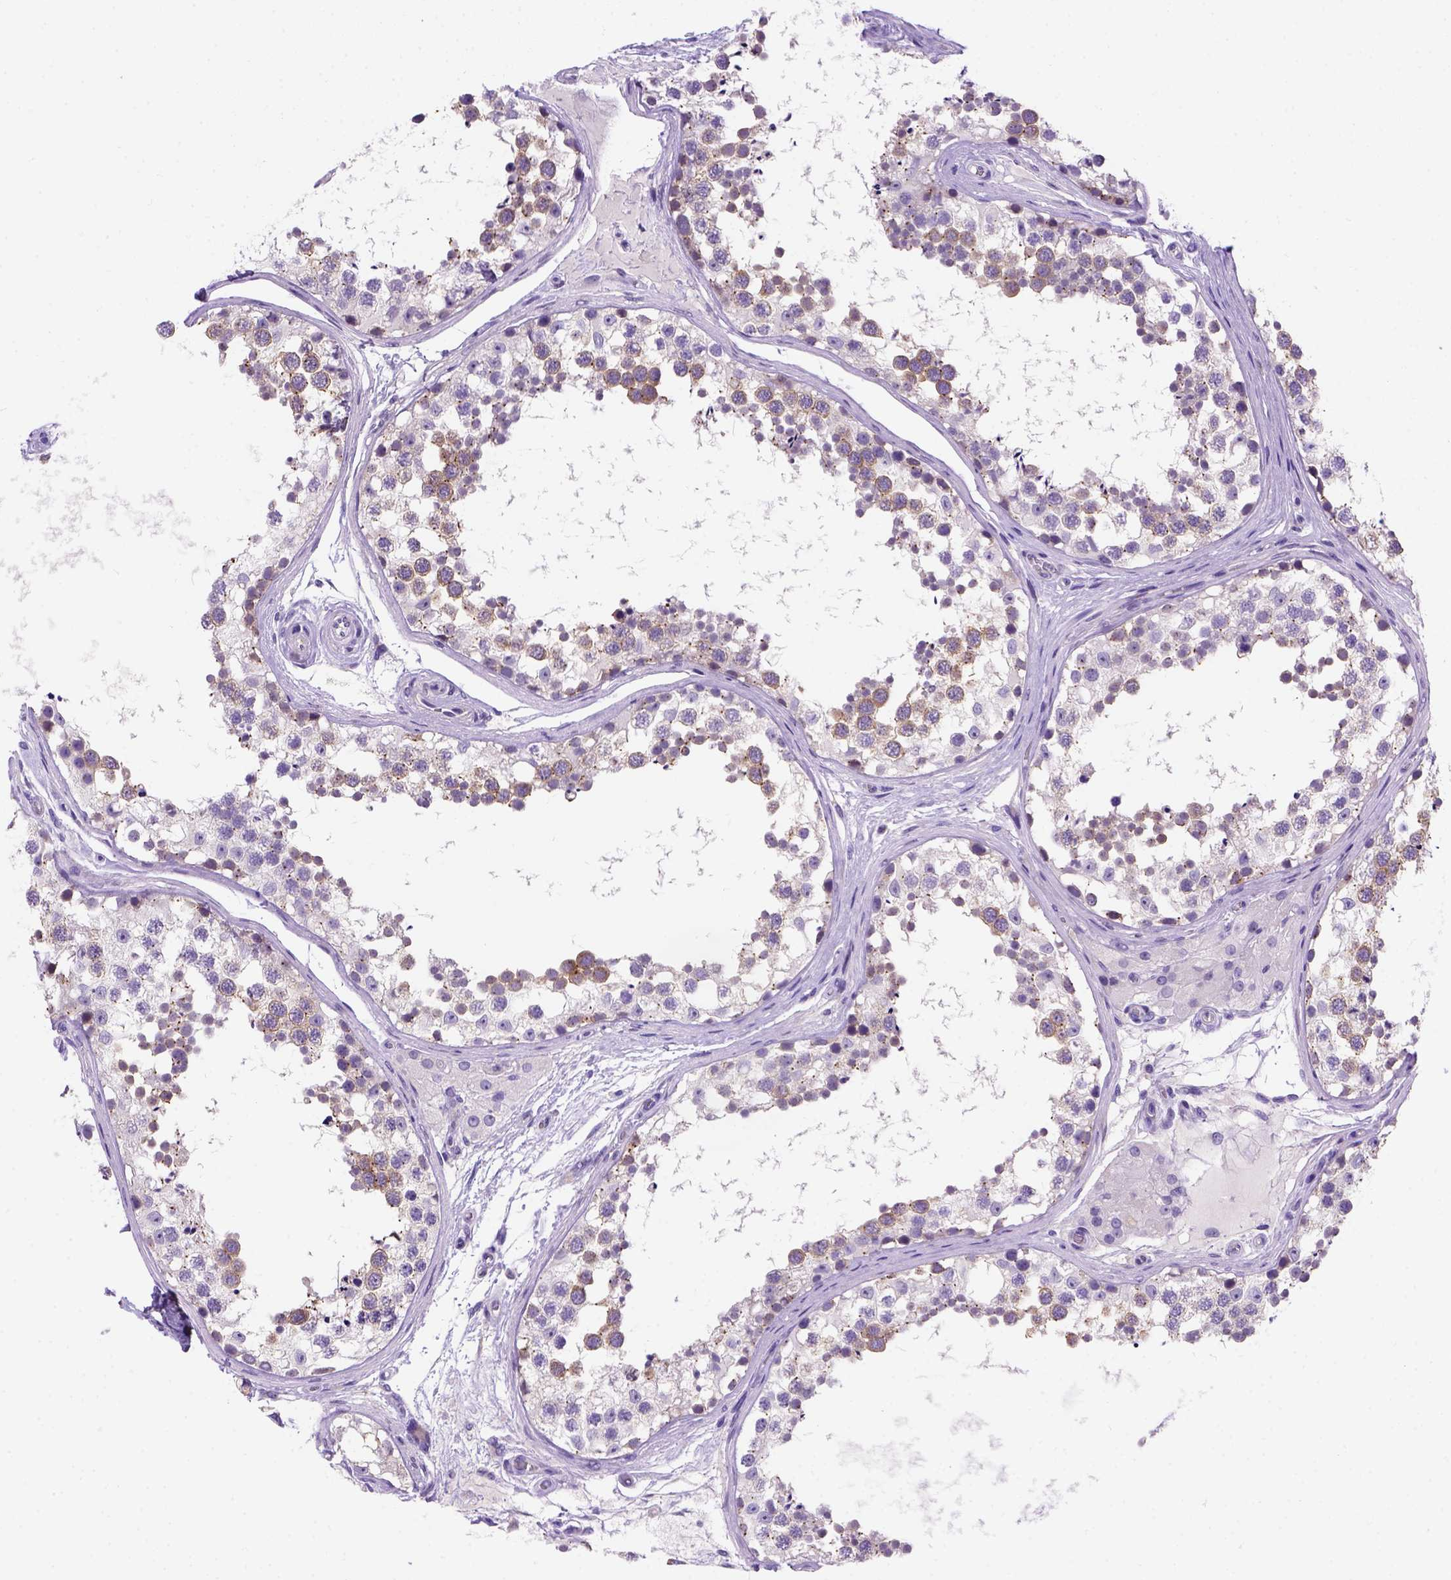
{"staining": {"intensity": "moderate", "quantity": "25%-75%", "location": "cytoplasmic/membranous"}, "tissue": "testis", "cell_type": "Cells in seminiferous ducts", "image_type": "normal", "snomed": [{"axis": "morphology", "description": "Normal tissue, NOS"}, {"axis": "morphology", "description": "Seminoma, NOS"}, {"axis": "topography", "description": "Testis"}], "caption": "A high-resolution photomicrograph shows immunohistochemistry (IHC) staining of benign testis, which shows moderate cytoplasmic/membranous positivity in approximately 25%-75% of cells in seminiferous ducts.", "gene": "FOXI1", "patient": {"sex": "male", "age": 65}}